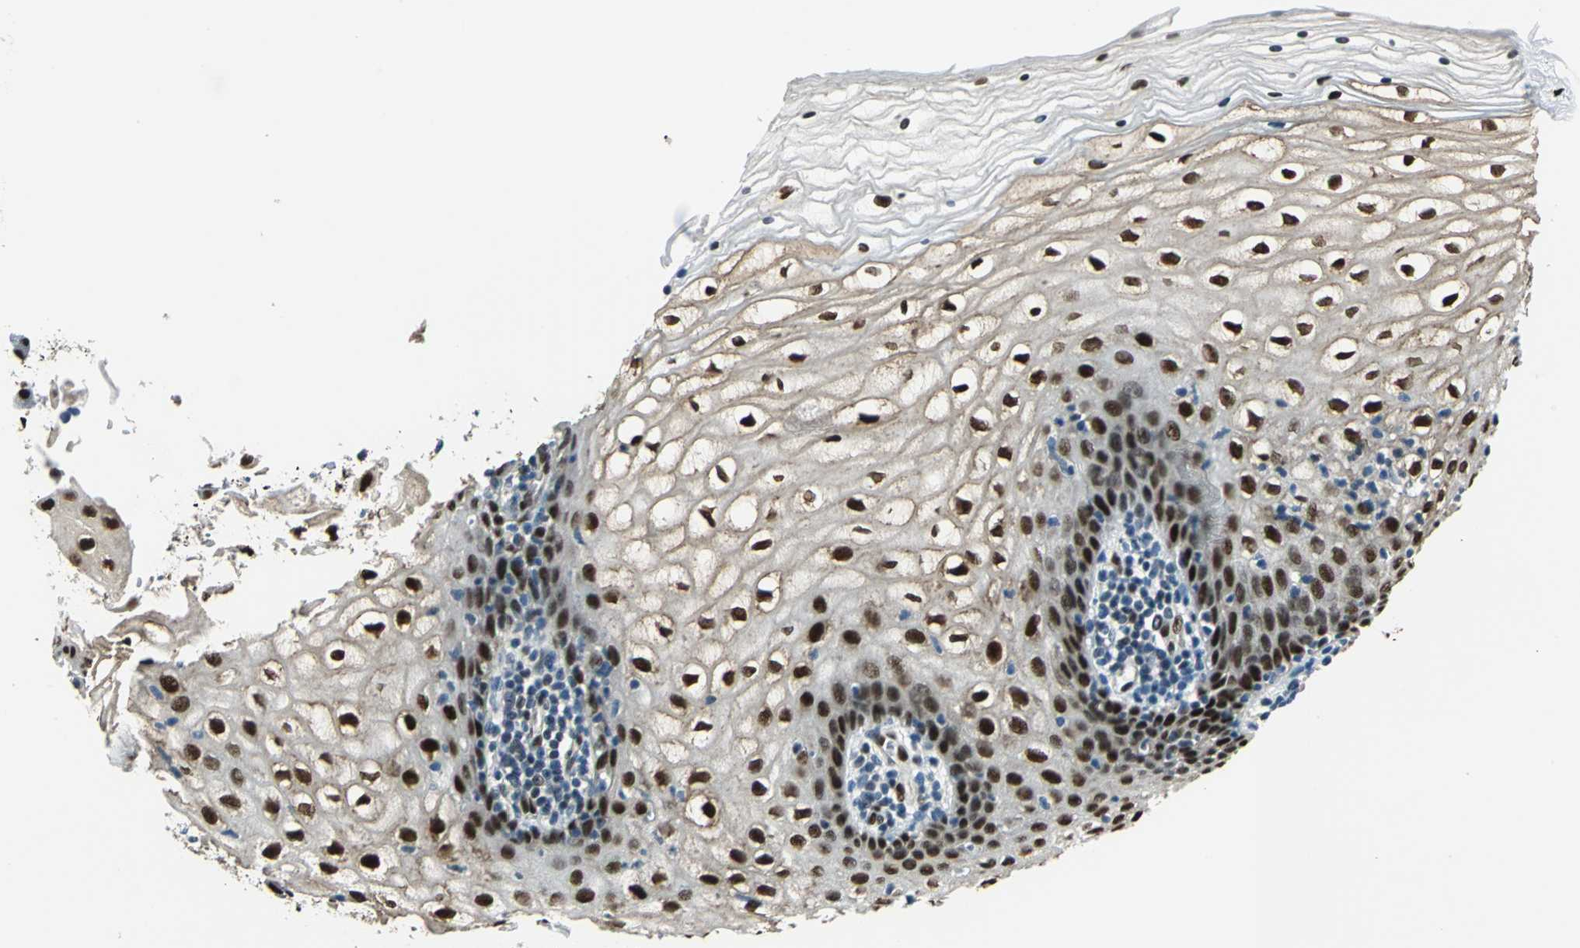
{"staining": {"intensity": "strong", "quantity": ">75%", "location": "cytoplasmic/membranous,nuclear"}, "tissue": "vagina", "cell_type": "Squamous epithelial cells", "image_type": "normal", "snomed": [{"axis": "morphology", "description": "Normal tissue, NOS"}, {"axis": "topography", "description": "Vagina"}], "caption": "A high amount of strong cytoplasmic/membranous,nuclear staining is seen in approximately >75% of squamous epithelial cells in benign vagina. (DAB IHC, brown staining for protein, blue staining for nuclei).", "gene": "NFIA", "patient": {"sex": "female", "age": 34}}